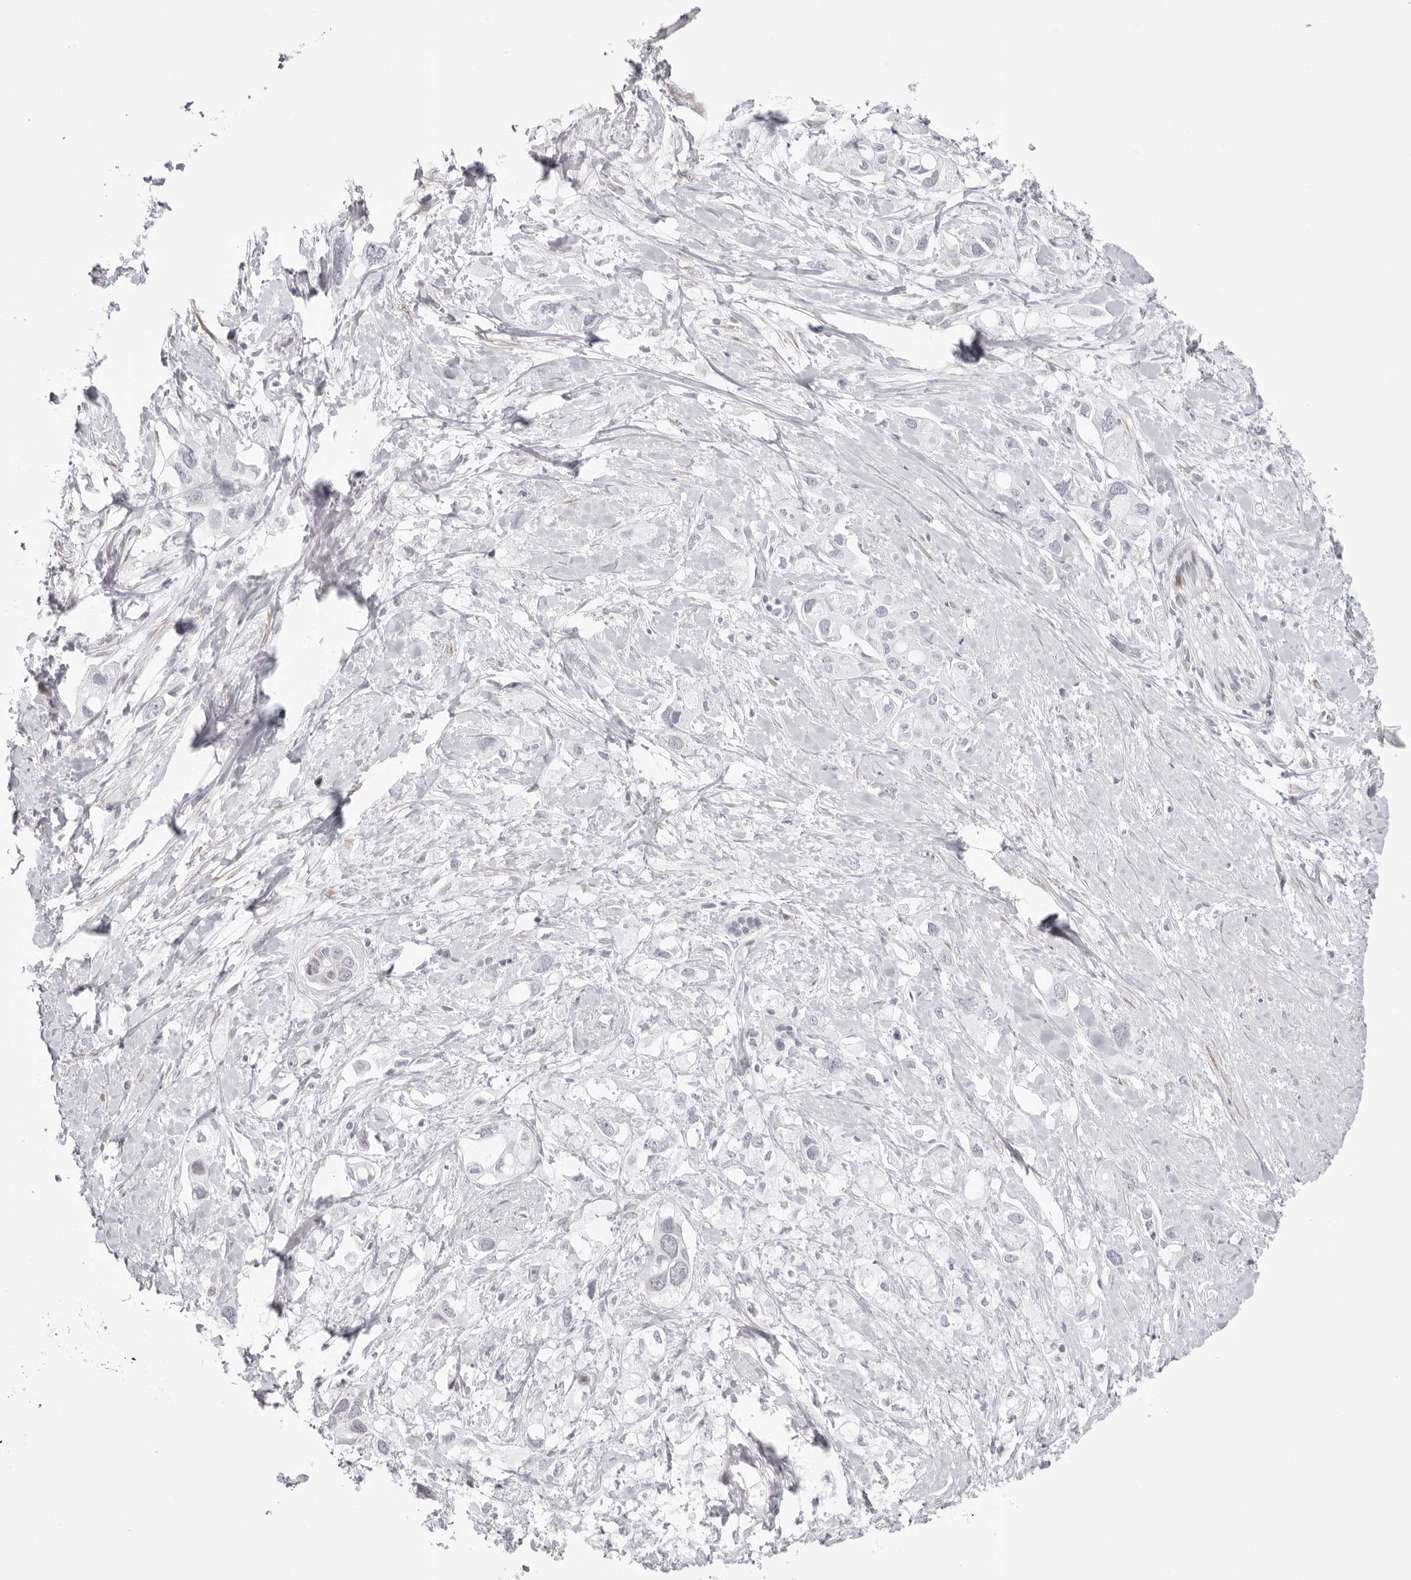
{"staining": {"intensity": "negative", "quantity": "none", "location": "none"}, "tissue": "pancreatic cancer", "cell_type": "Tumor cells", "image_type": "cancer", "snomed": [{"axis": "morphology", "description": "Adenocarcinoma, NOS"}, {"axis": "topography", "description": "Pancreas"}], "caption": "High power microscopy image of an immunohistochemistry (IHC) micrograph of pancreatic cancer, revealing no significant staining in tumor cells.", "gene": "NTPCR", "patient": {"sex": "female", "age": 56}}